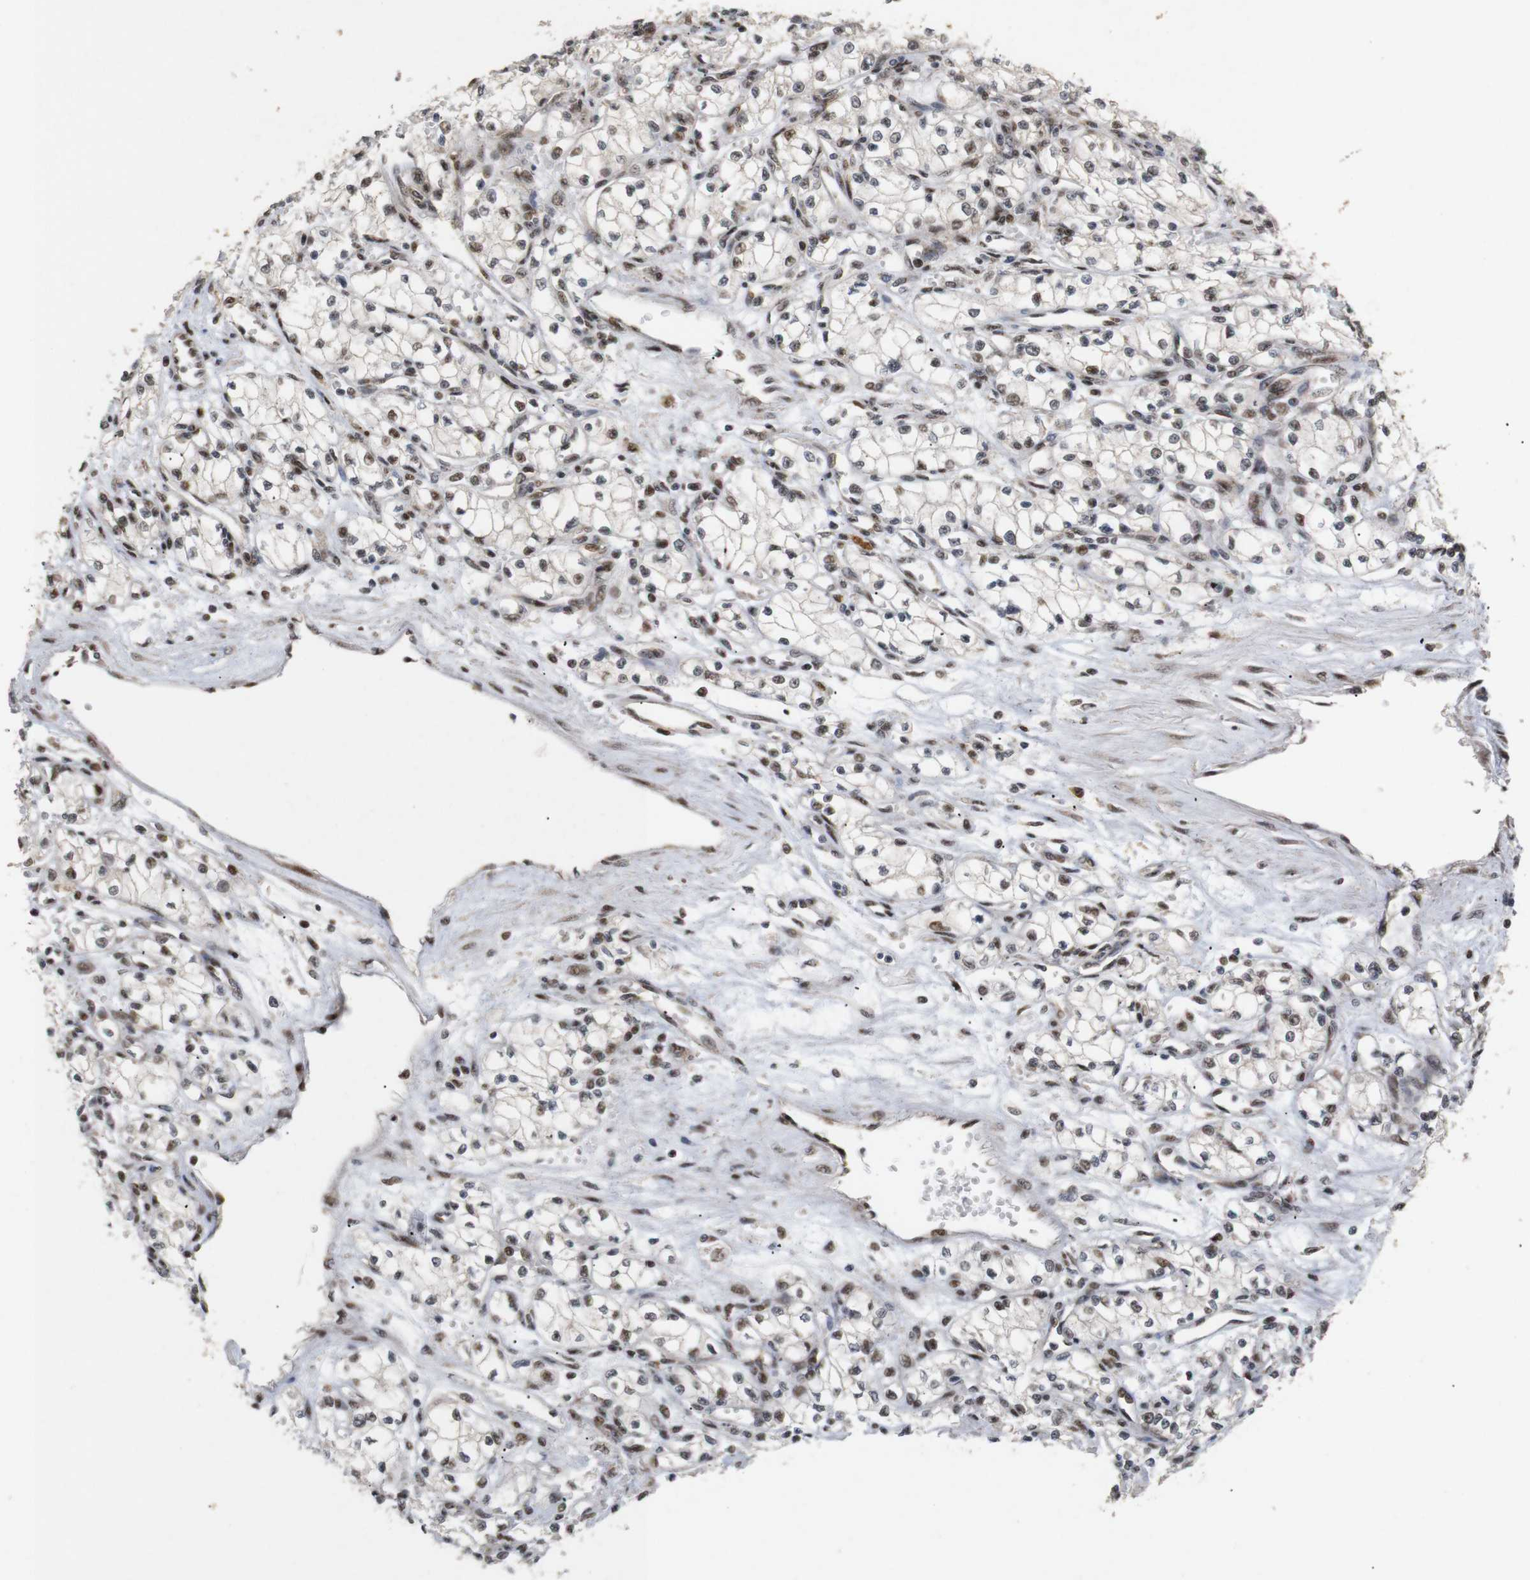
{"staining": {"intensity": "weak", "quantity": "25%-75%", "location": "nuclear"}, "tissue": "renal cancer", "cell_type": "Tumor cells", "image_type": "cancer", "snomed": [{"axis": "morphology", "description": "Normal tissue, NOS"}, {"axis": "morphology", "description": "Adenocarcinoma, NOS"}, {"axis": "topography", "description": "Kidney"}], "caption": "Renal cancer (adenocarcinoma) stained for a protein (brown) demonstrates weak nuclear positive expression in approximately 25%-75% of tumor cells.", "gene": "PYM1", "patient": {"sex": "male", "age": 59}}